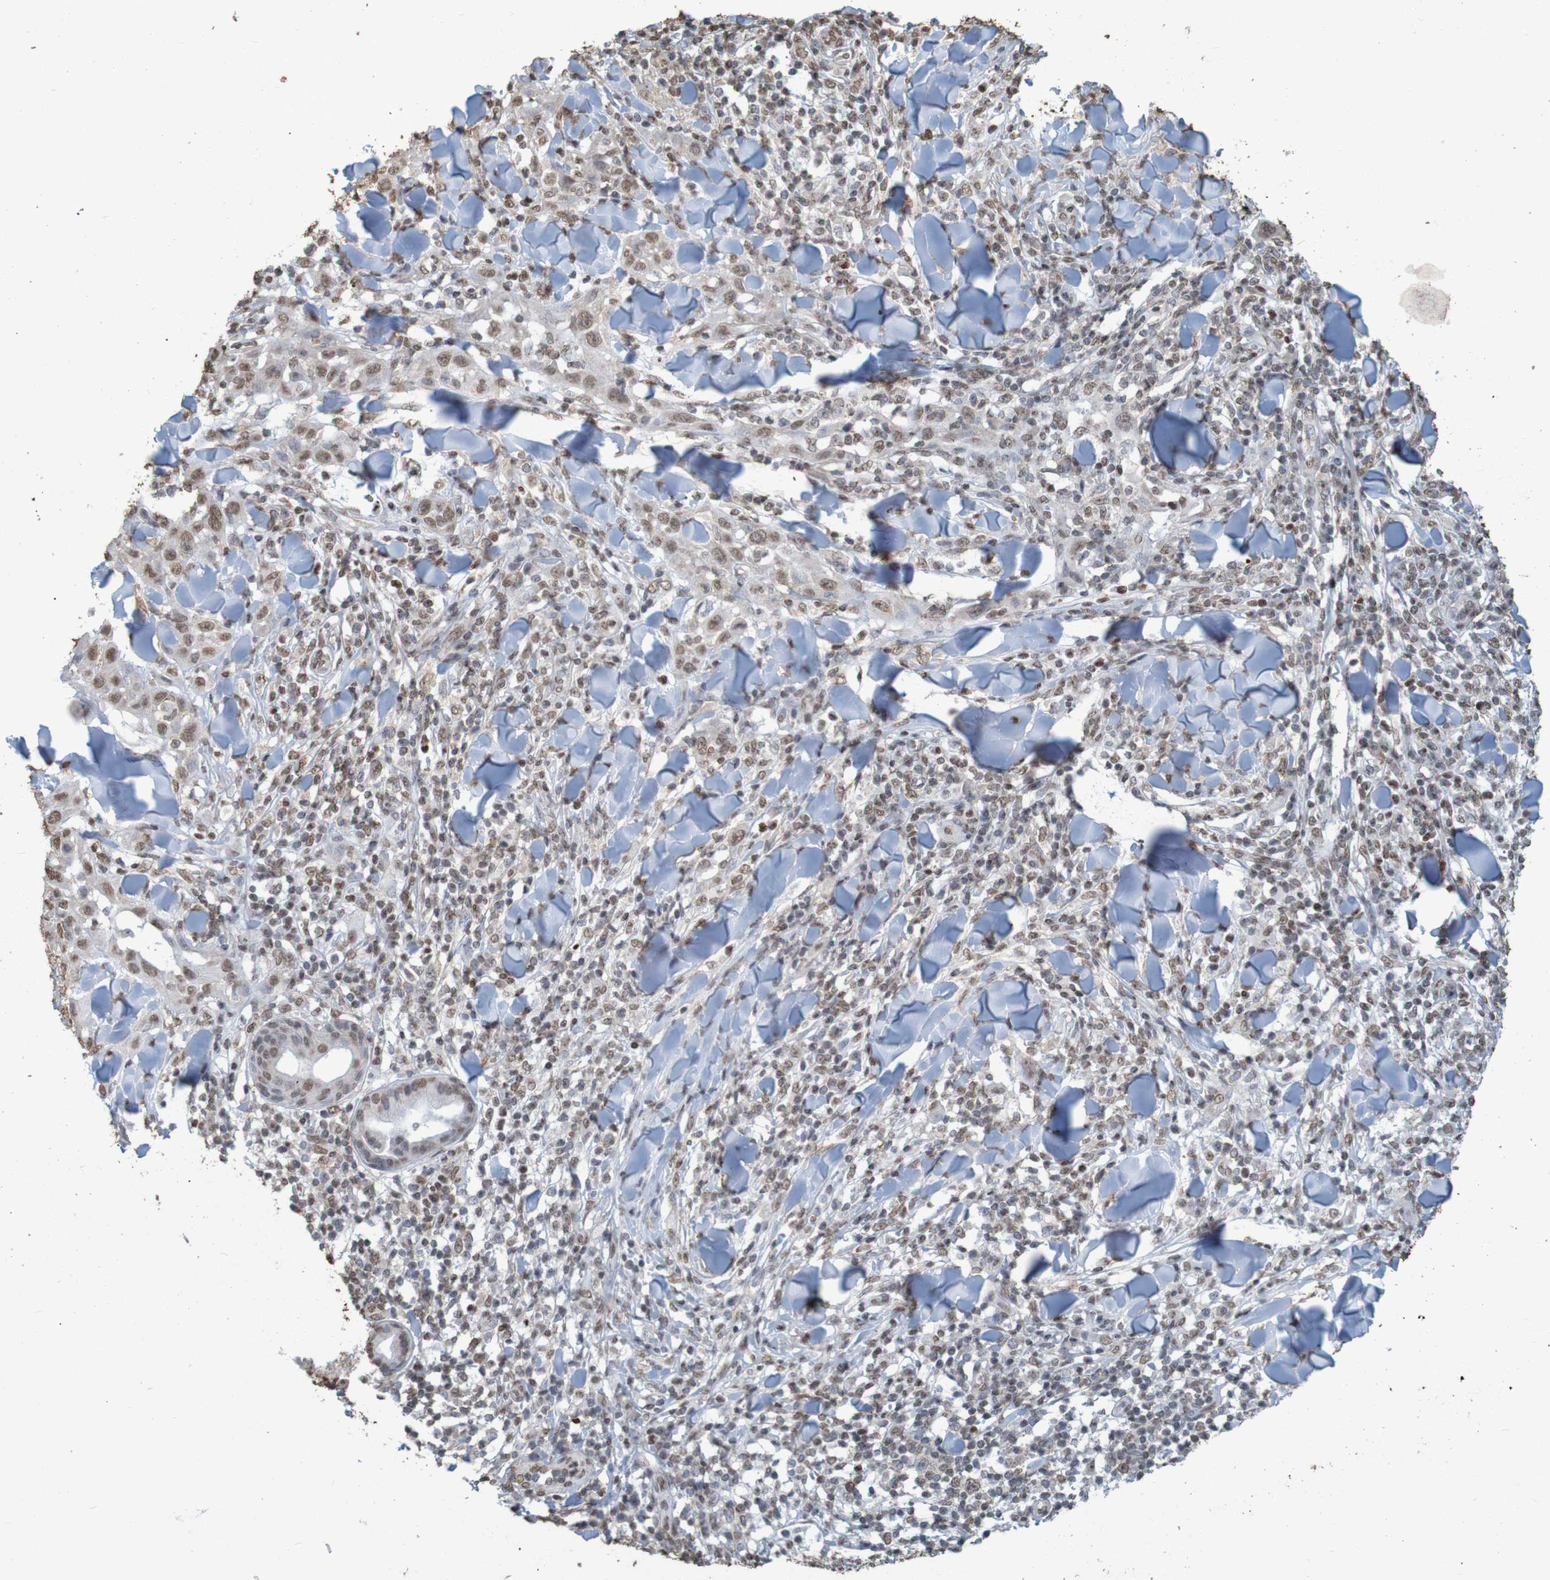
{"staining": {"intensity": "moderate", "quantity": ">75%", "location": "nuclear"}, "tissue": "skin cancer", "cell_type": "Tumor cells", "image_type": "cancer", "snomed": [{"axis": "morphology", "description": "Squamous cell carcinoma, NOS"}, {"axis": "topography", "description": "Skin"}], "caption": "Immunohistochemical staining of skin cancer (squamous cell carcinoma) exhibits moderate nuclear protein positivity in approximately >75% of tumor cells. The staining was performed using DAB (3,3'-diaminobenzidine), with brown indicating positive protein expression. Nuclei are stained blue with hematoxylin.", "gene": "GFI1", "patient": {"sex": "male", "age": 24}}